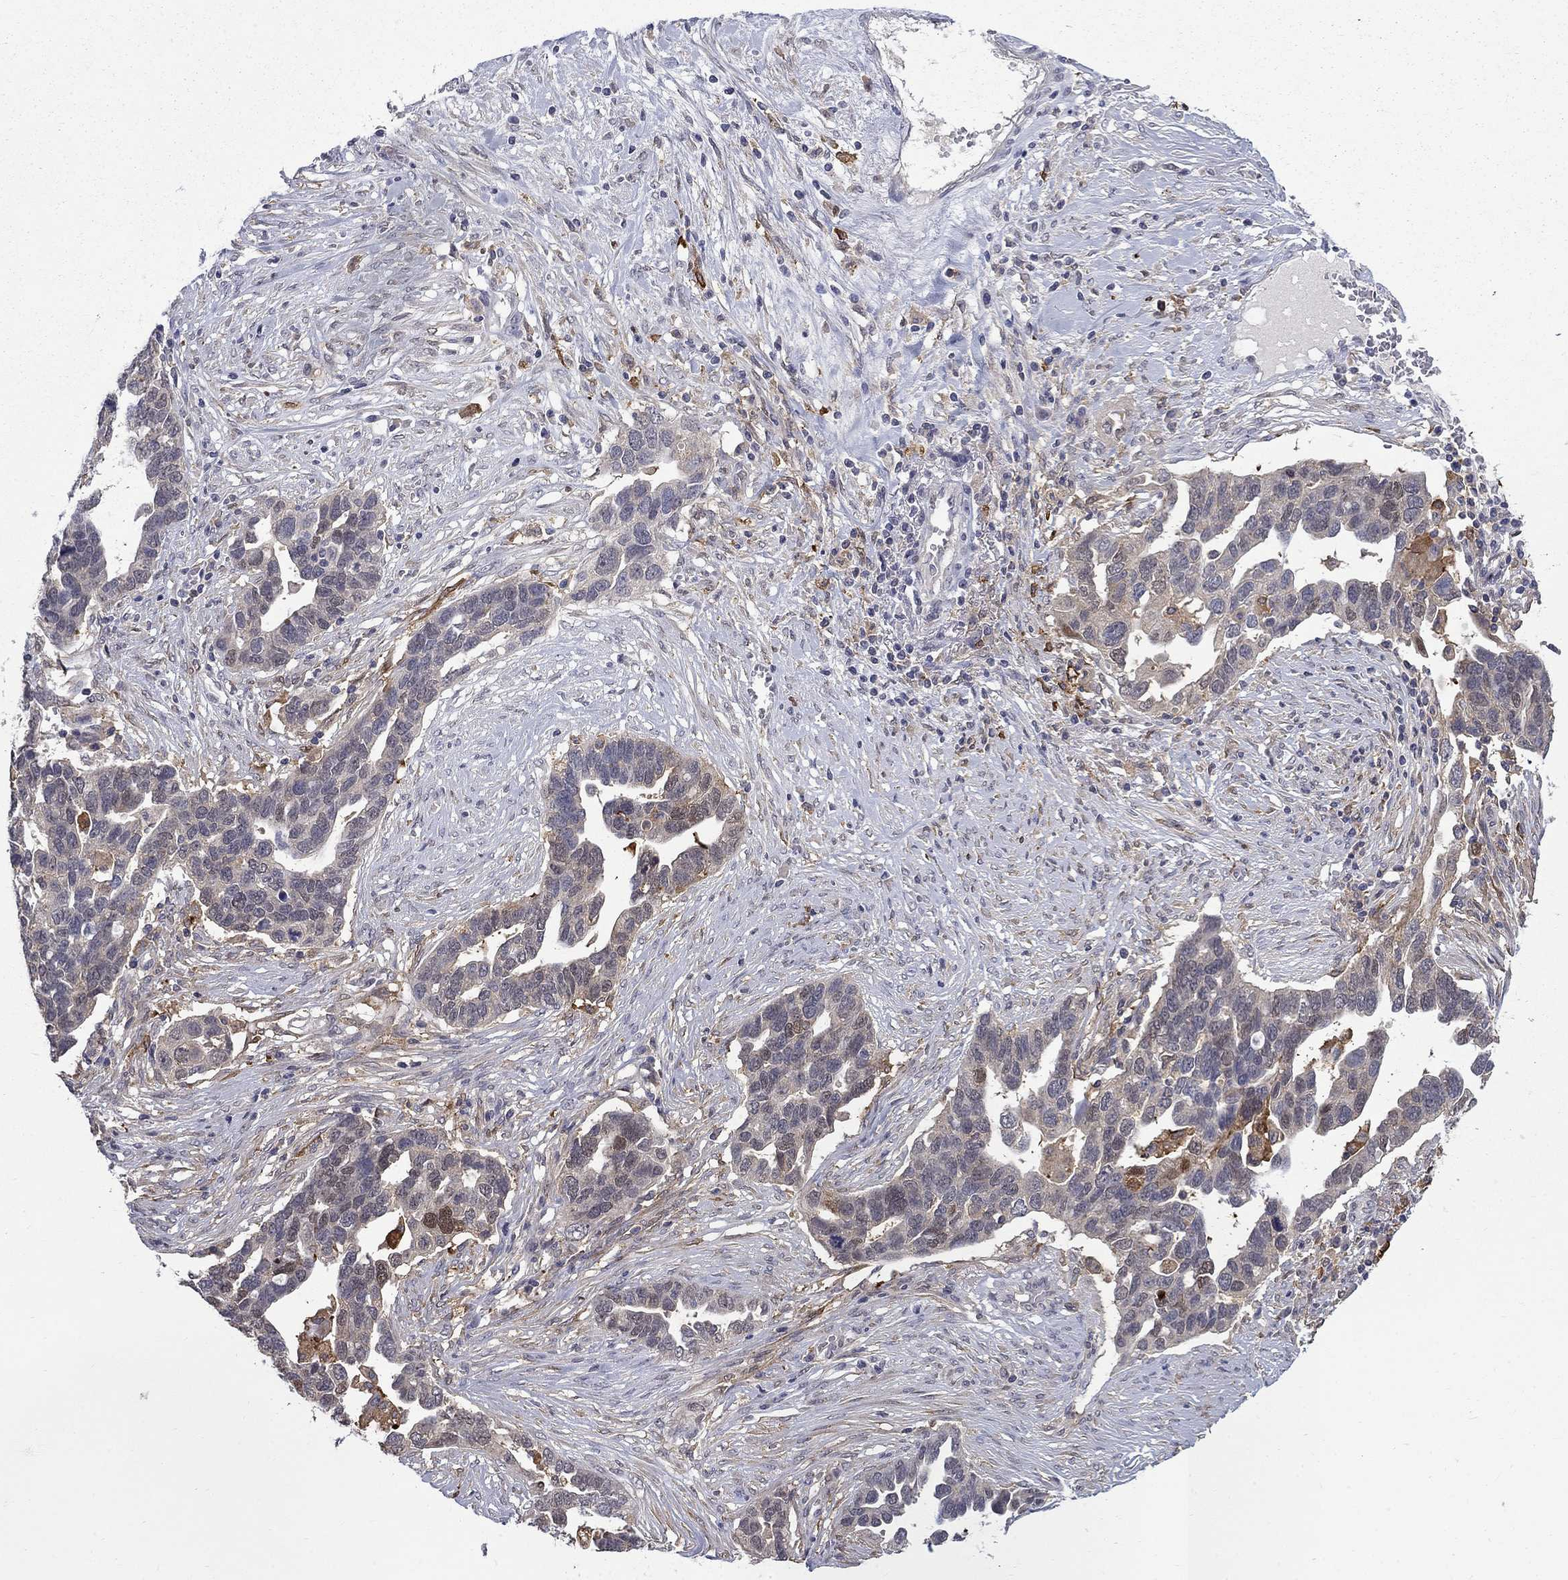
{"staining": {"intensity": "moderate", "quantity": "<25%", "location": "cytoplasmic/membranous,nuclear"}, "tissue": "ovarian cancer", "cell_type": "Tumor cells", "image_type": "cancer", "snomed": [{"axis": "morphology", "description": "Cystadenocarcinoma, serous, NOS"}, {"axis": "topography", "description": "Ovary"}], "caption": "An immunohistochemistry image of neoplastic tissue is shown. Protein staining in brown shows moderate cytoplasmic/membranous and nuclear positivity in ovarian cancer (serous cystadenocarcinoma) within tumor cells.", "gene": "PCBP3", "patient": {"sex": "female", "age": 54}}